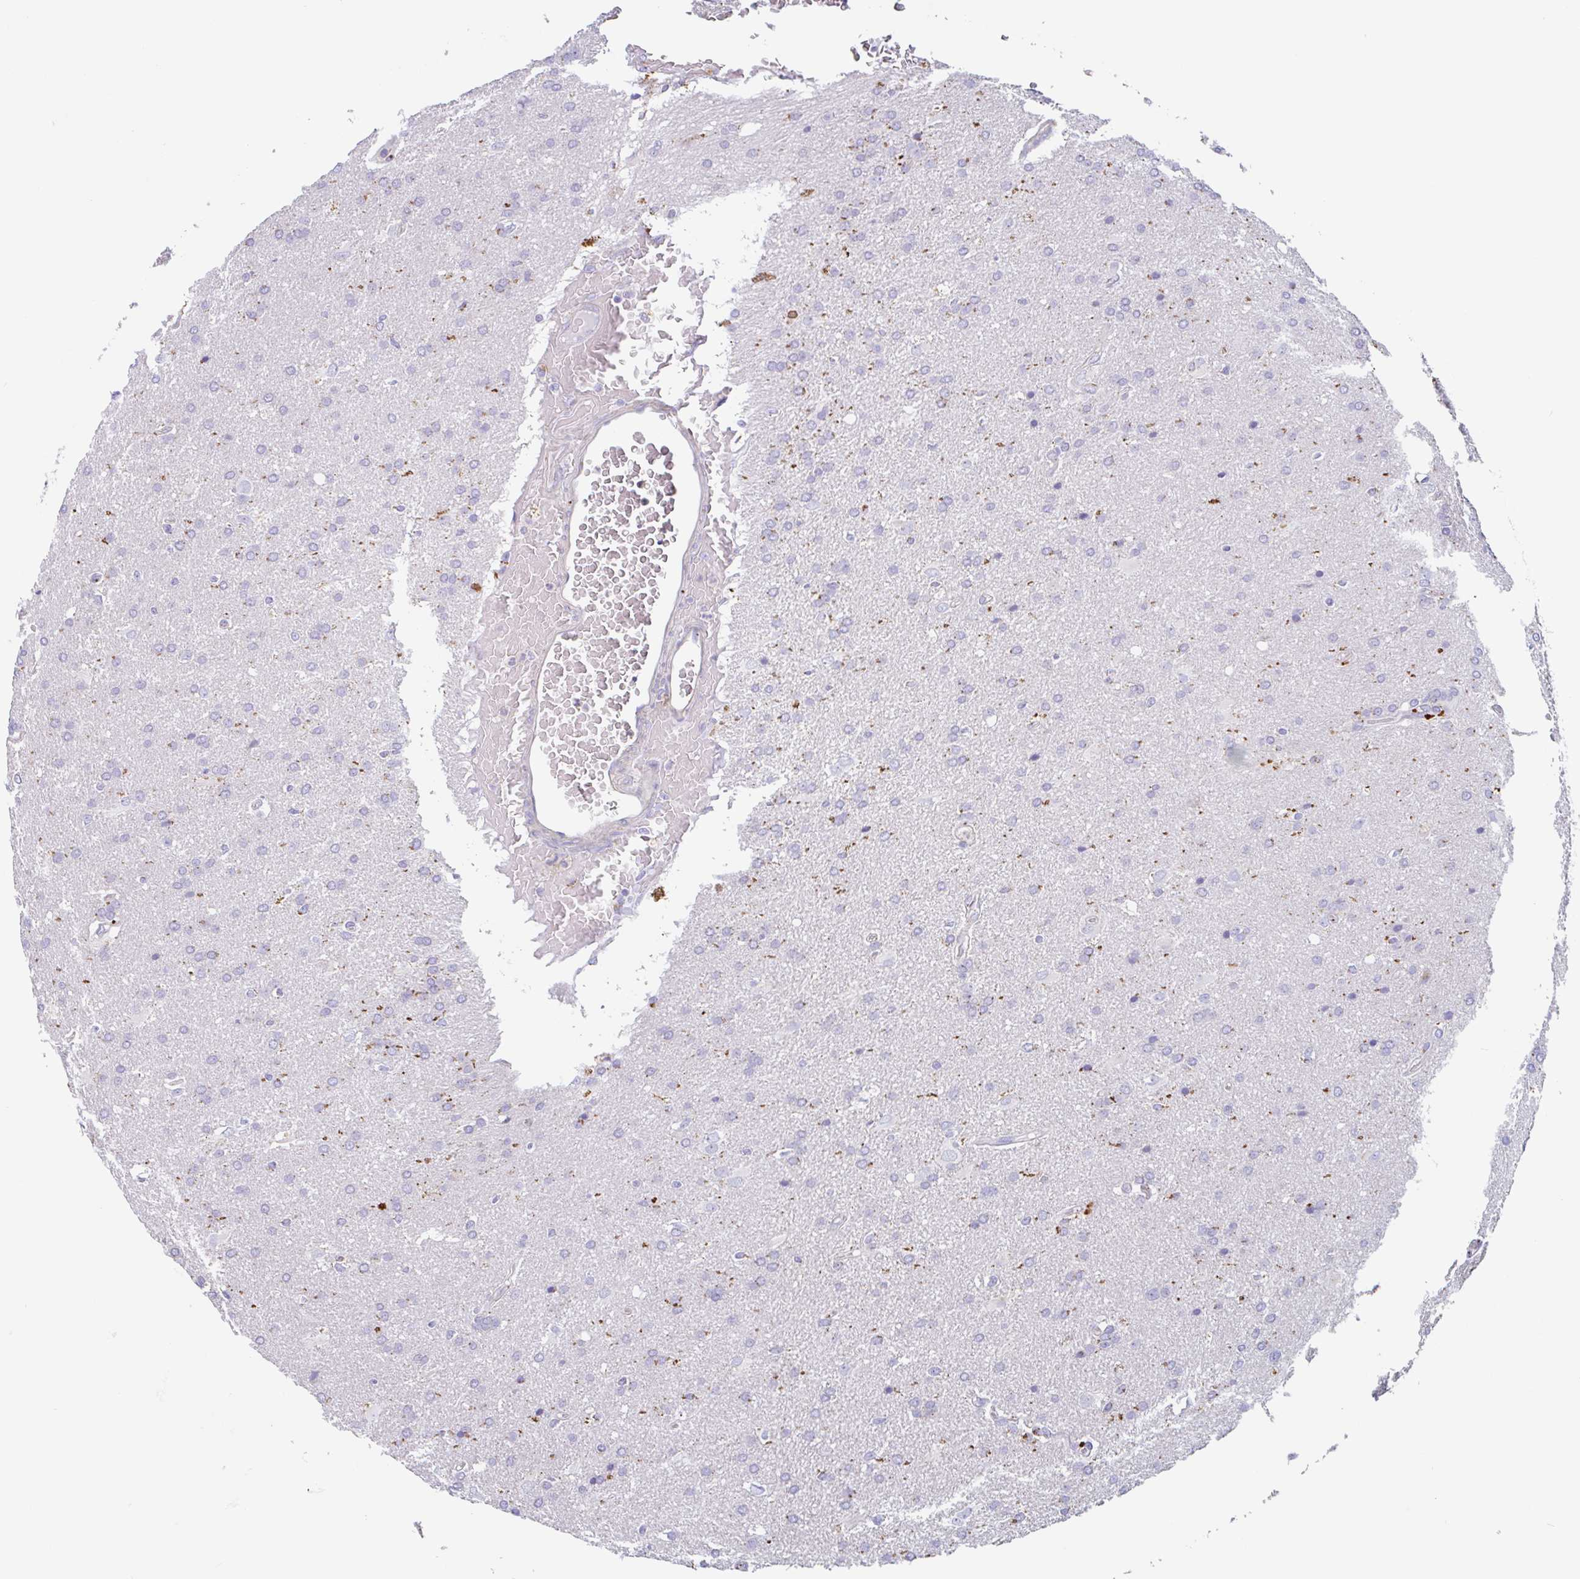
{"staining": {"intensity": "negative", "quantity": "none", "location": "none"}, "tissue": "glioma", "cell_type": "Tumor cells", "image_type": "cancer", "snomed": [{"axis": "morphology", "description": "Glioma, malignant, High grade"}, {"axis": "topography", "description": "Brain"}], "caption": "This is a photomicrograph of IHC staining of high-grade glioma (malignant), which shows no expression in tumor cells. Nuclei are stained in blue.", "gene": "LENG9", "patient": {"sex": "male", "age": 56}}